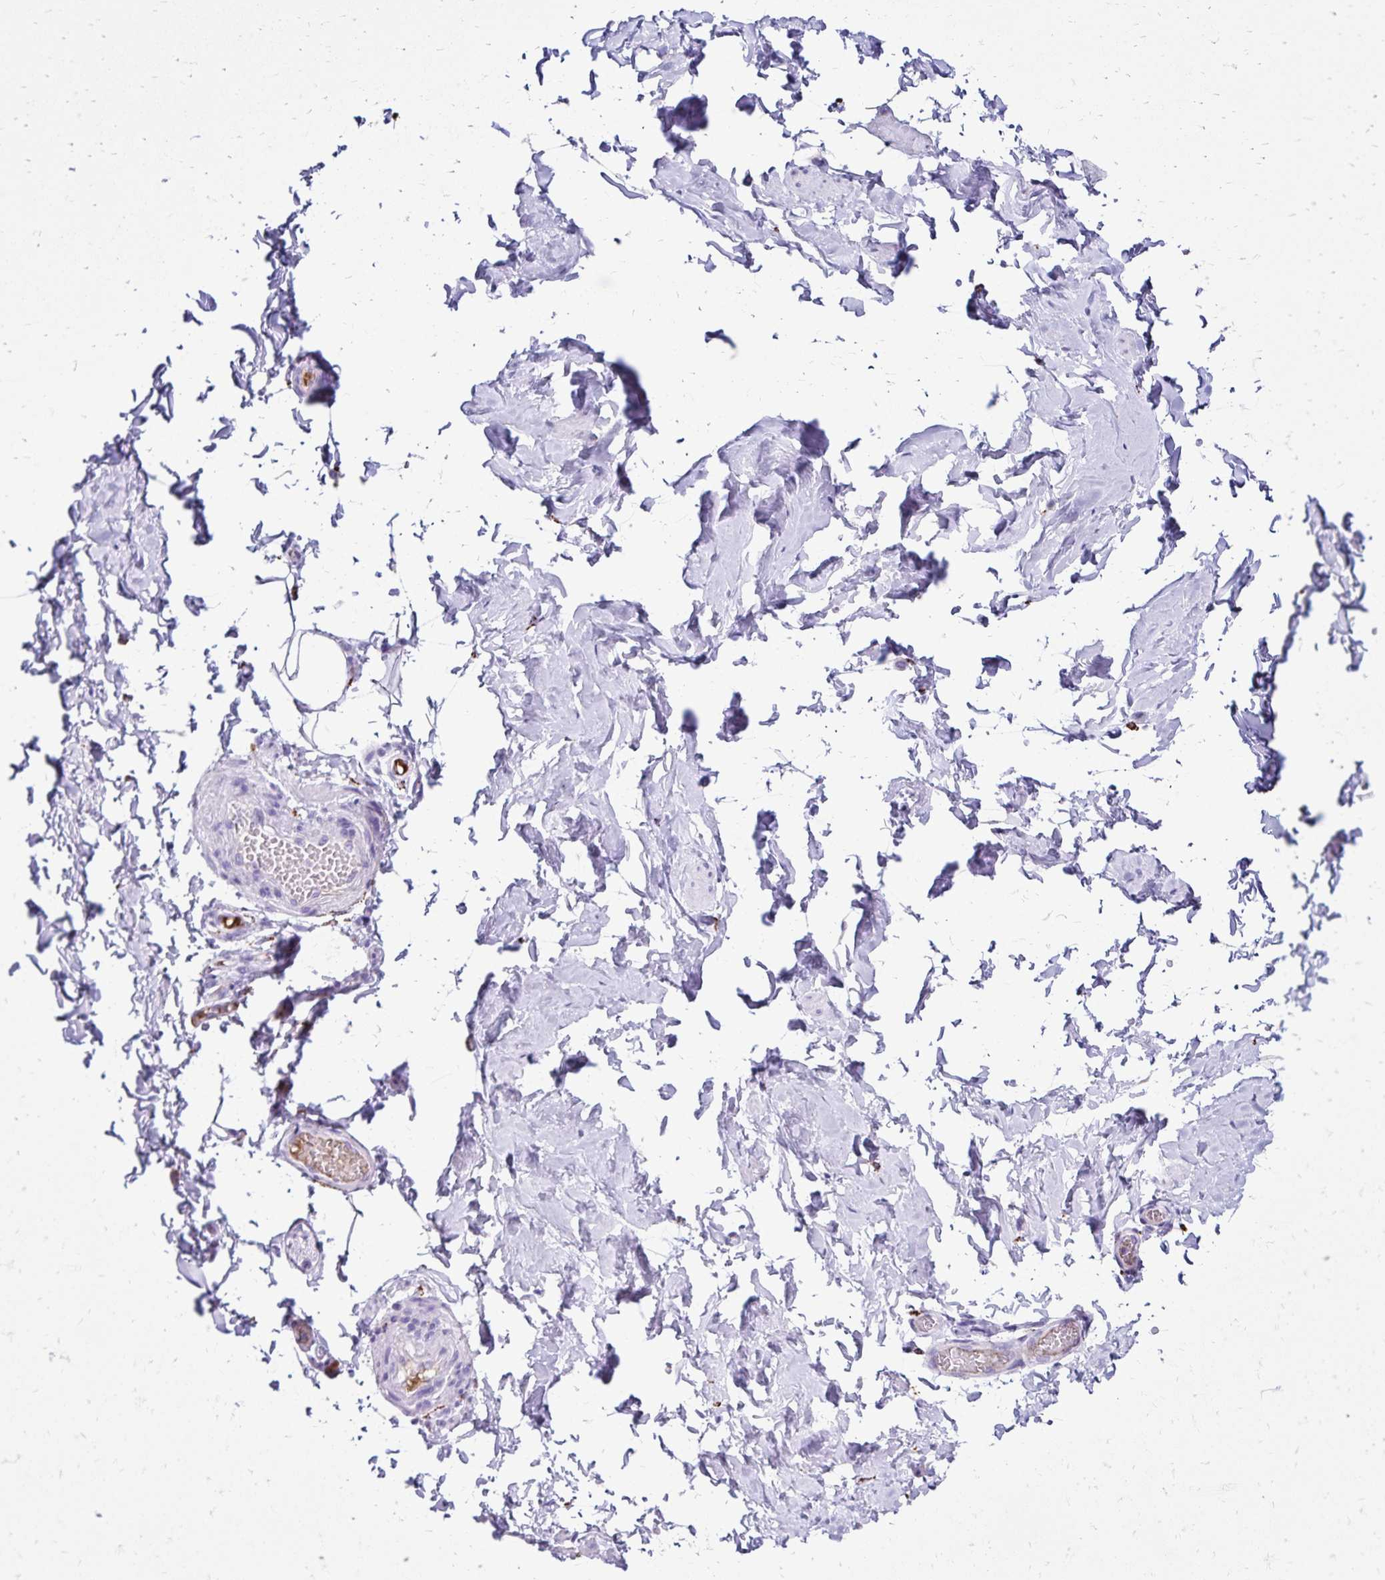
{"staining": {"intensity": "negative", "quantity": "none", "location": "none"}, "tissue": "adipose tissue", "cell_type": "Adipocytes", "image_type": "normal", "snomed": [{"axis": "morphology", "description": "Normal tissue, NOS"}, {"axis": "topography", "description": "Epididymis, spermatic cord, NOS"}, {"axis": "topography", "description": "Epididymis"}, {"axis": "topography", "description": "Peripheral nerve tissue"}], "caption": "Immunohistochemistry (IHC) histopathology image of benign adipose tissue: adipose tissue stained with DAB (3,3'-diaminobenzidine) displays no significant protein positivity in adipocytes.", "gene": "CD27", "patient": {"sex": "male", "age": 29}}